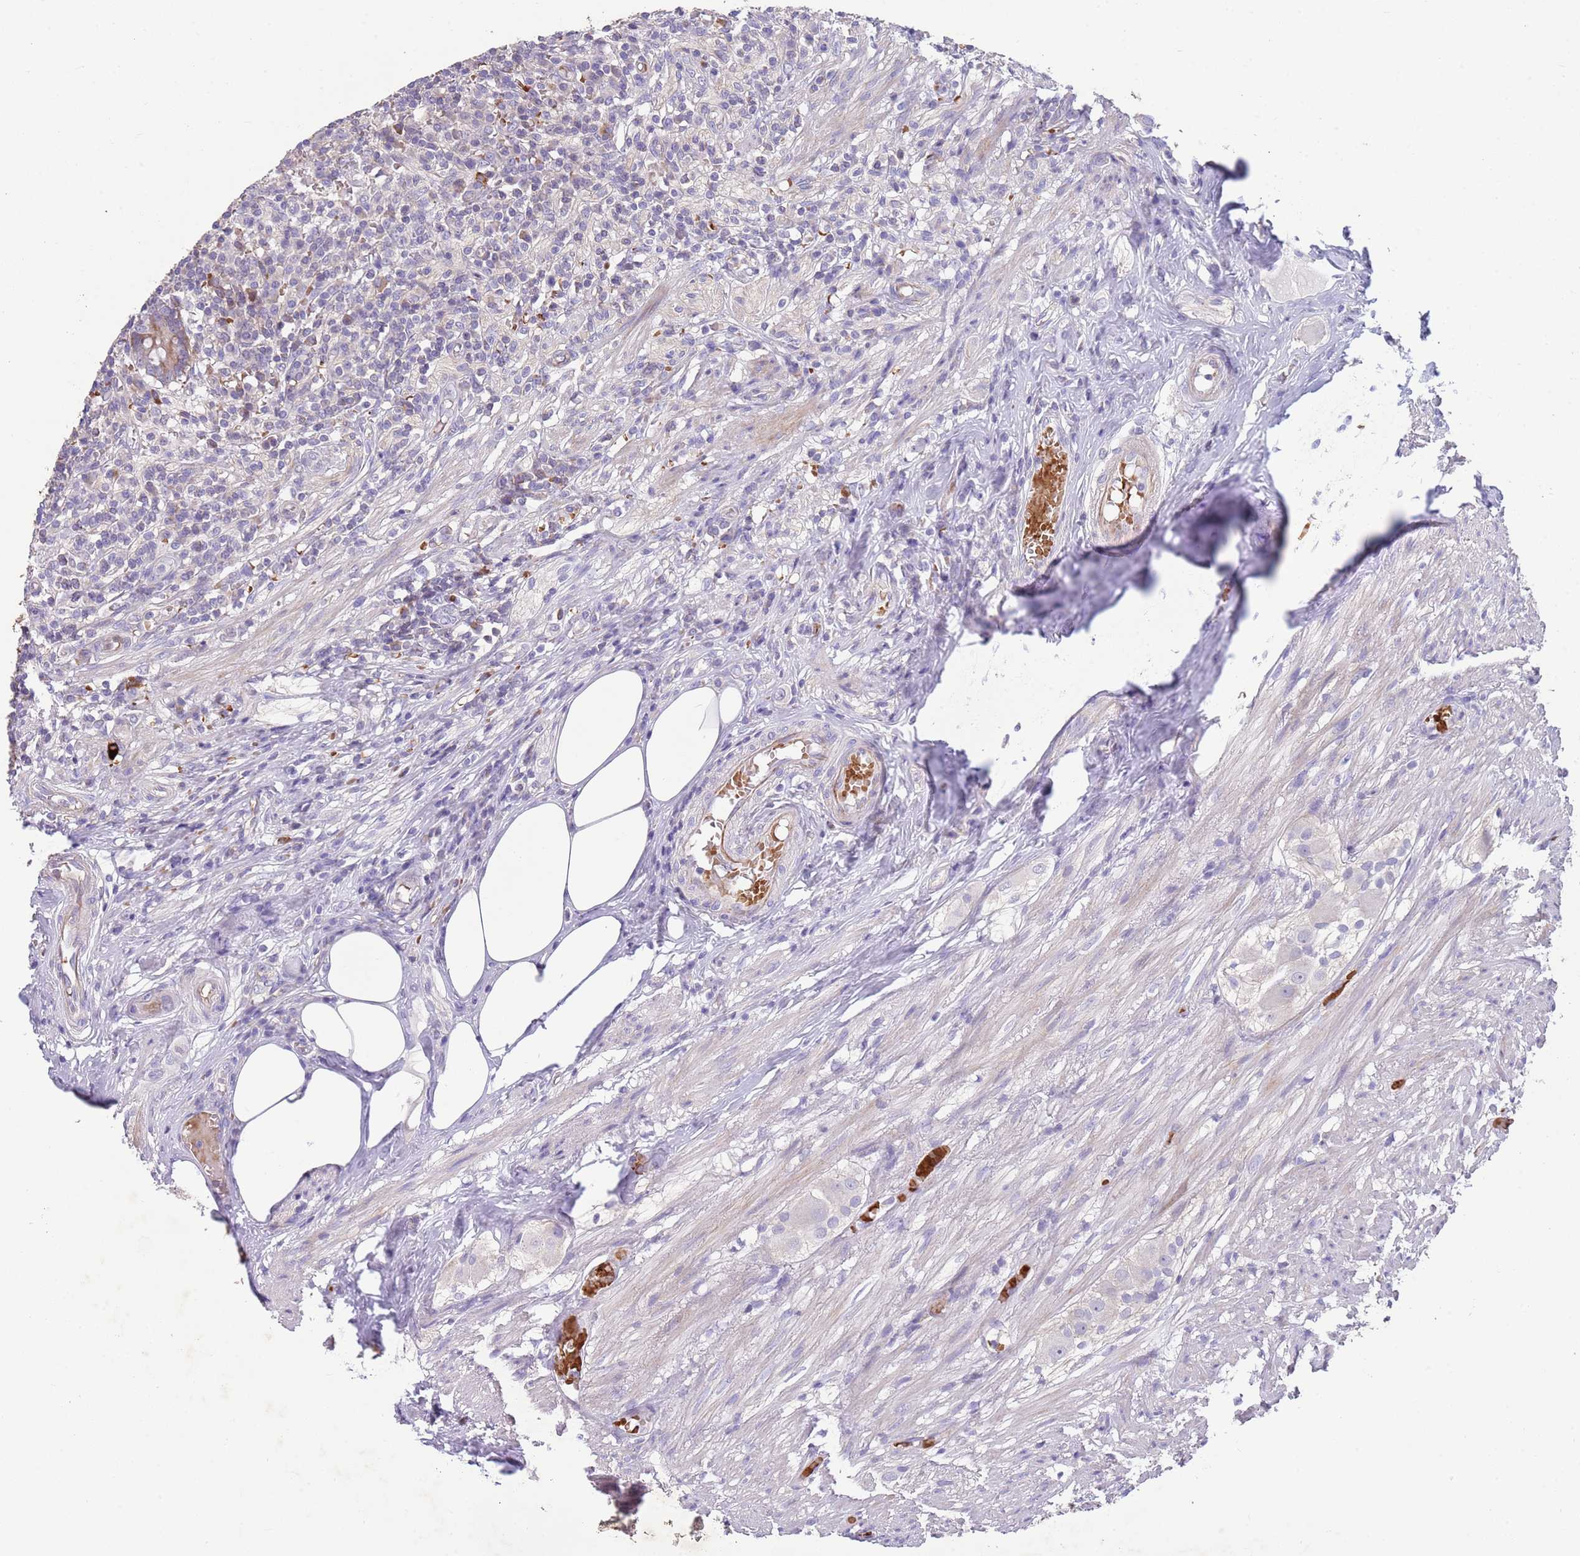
{"staining": {"intensity": "moderate", "quantity": "<25%", "location": "cytoplasmic/membranous"}, "tissue": "appendix", "cell_type": "Glandular cells", "image_type": "normal", "snomed": [{"axis": "morphology", "description": "Normal tissue, NOS"}, {"axis": "topography", "description": "Appendix"}], "caption": "Immunohistochemical staining of normal appendix displays low levels of moderate cytoplasmic/membranous expression in approximately <25% of glandular cells.", "gene": "ZNF14", "patient": {"sex": "male", "age": 83}}